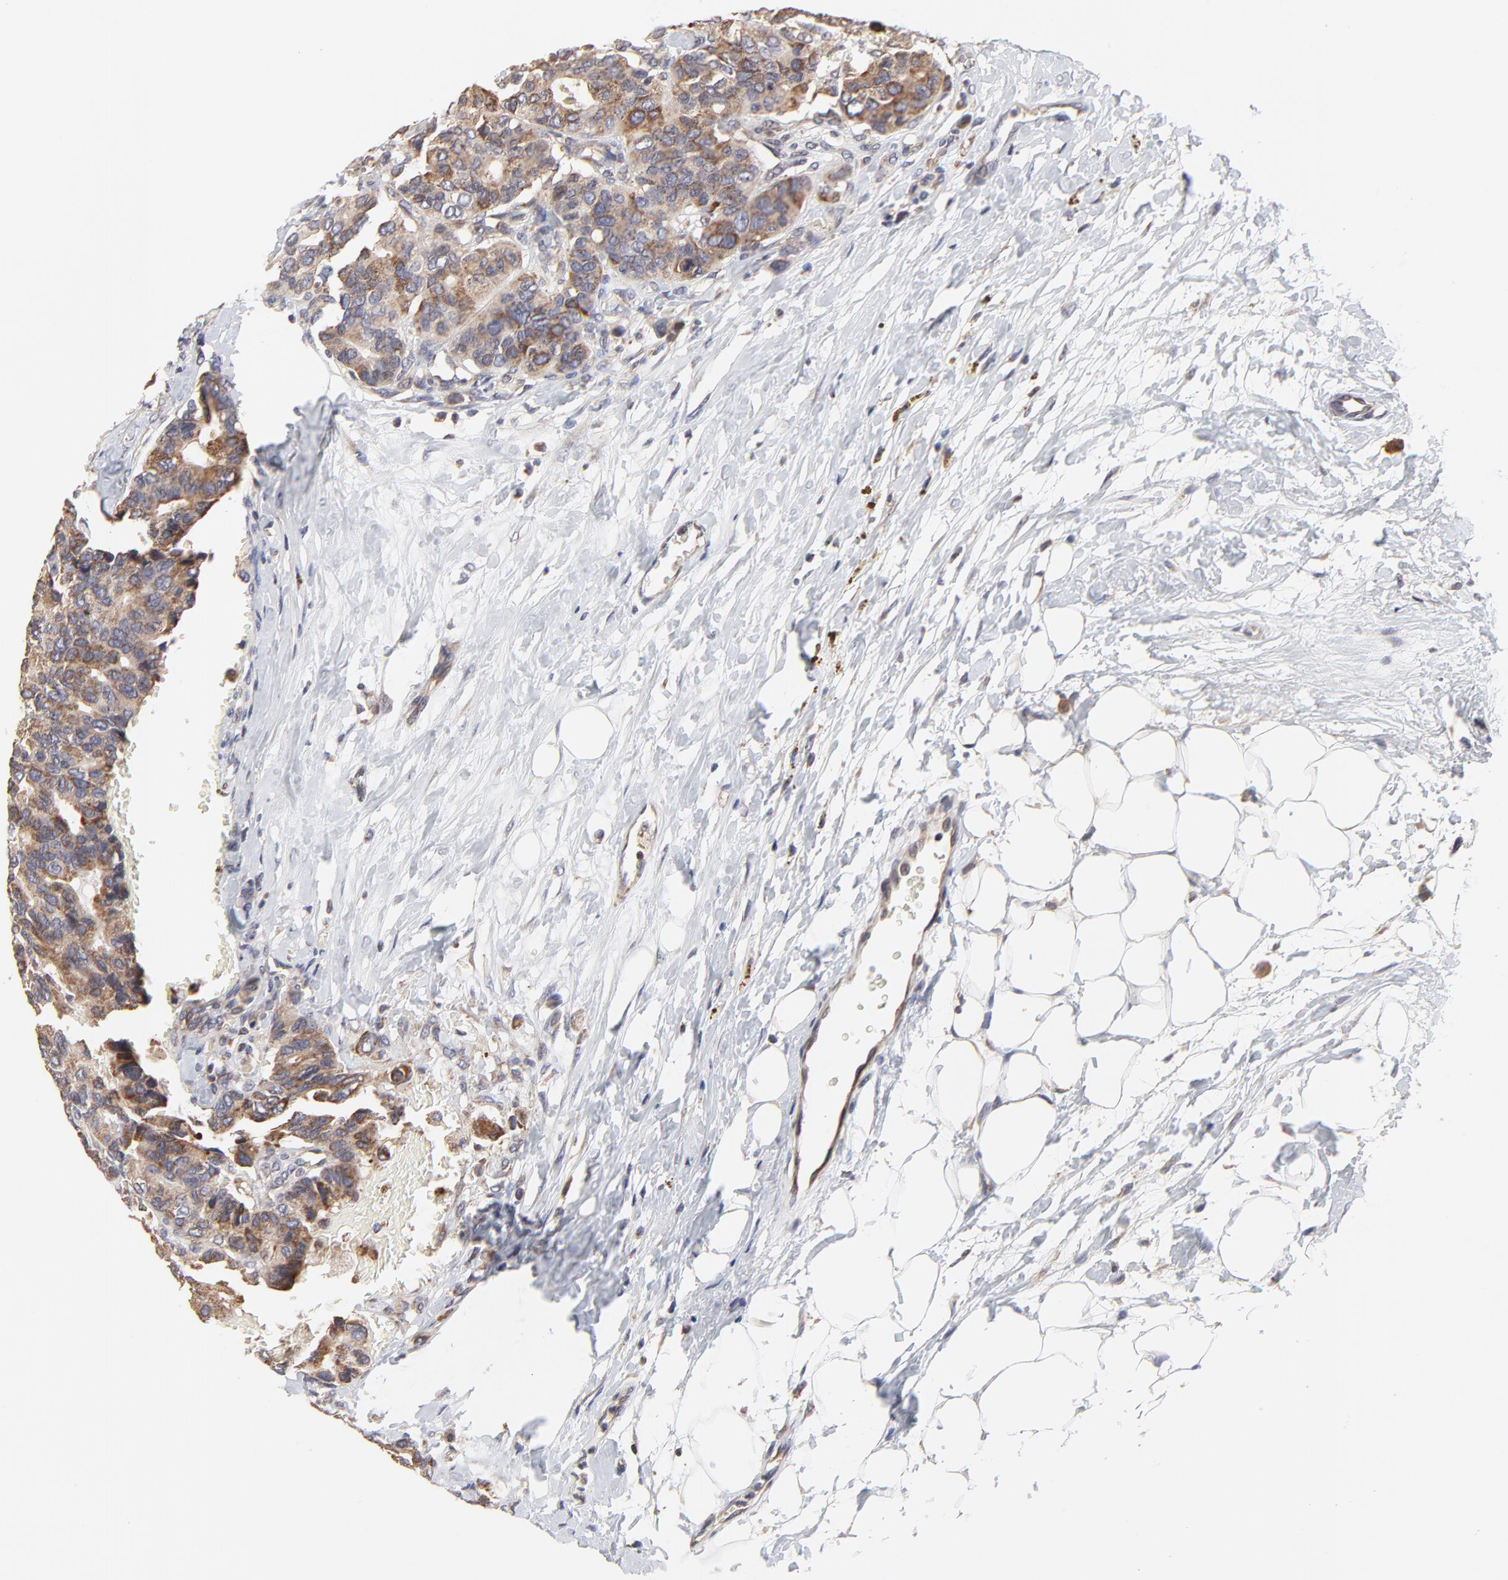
{"staining": {"intensity": "moderate", "quantity": "<25%", "location": "cytoplasmic/membranous"}, "tissue": "breast cancer", "cell_type": "Tumor cells", "image_type": "cancer", "snomed": [{"axis": "morphology", "description": "Duct carcinoma"}, {"axis": "topography", "description": "Breast"}], "caption": "A high-resolution photomicrograph shows immunohistochemistry staining of breast cancer, which shows moderate cytoplasmic/membranous expression in approximately <25% of tumor cells. Nuclei are stained in blue.", "gene": "ZNF550", "patient": {"sex": "female", "age": 69}}